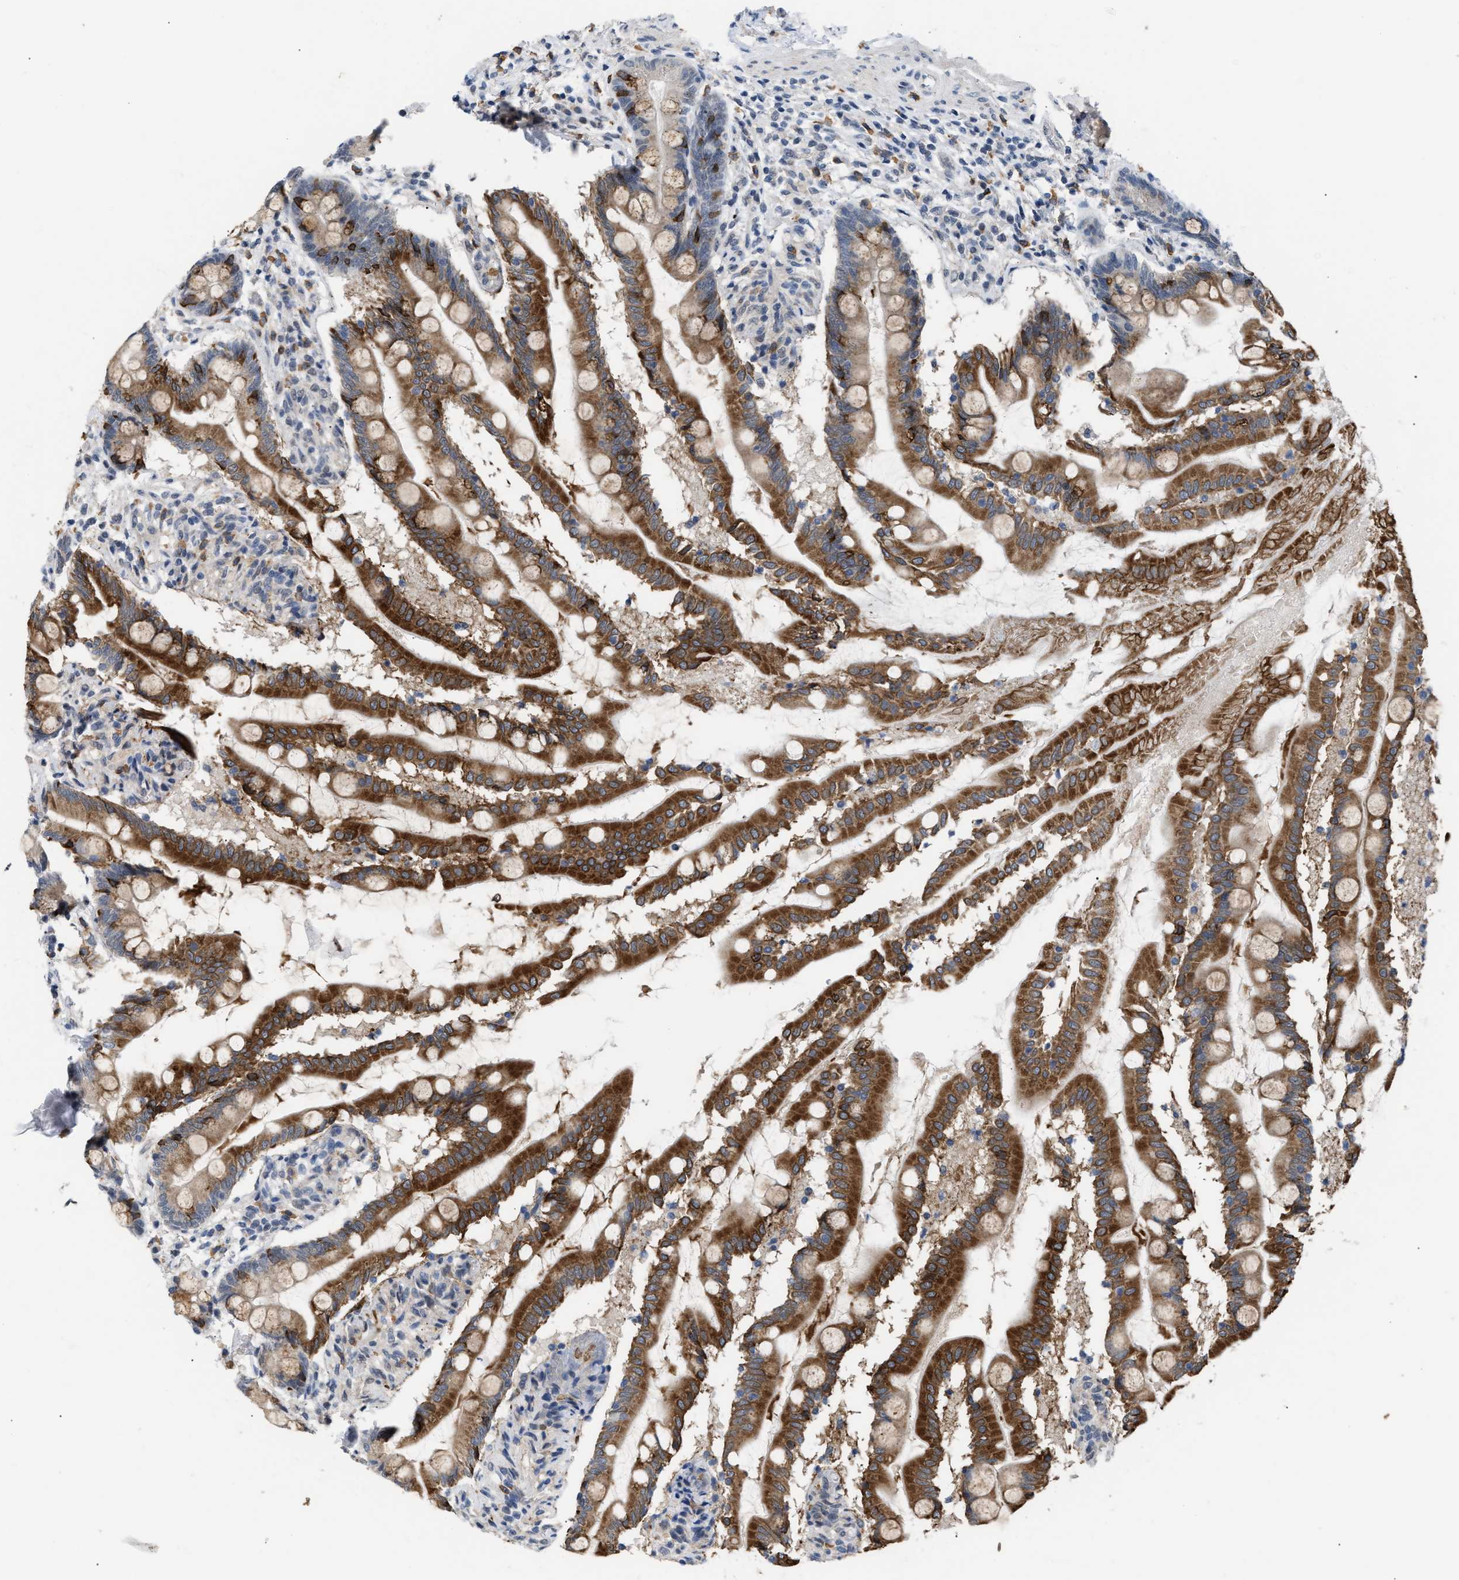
{"staining": {"intensity": "strong", "quantity": ">75%", "location": "cytoplasmic/membranous"}, "tissue": "small intestine", "cell_type": "Glandular cells", "image_type": "normal", "snomed": [{"axis": "morphology", "description": "Normal tissue, NOS"}, {"axis": "topography", "description": "Small intestine"}], "caption": "This image exhibits immunohistochemistry (IHC) staining of benign human small intestine, with high strong cytoplasmic/membranous positivity in approximately >75% of glandular cells.", "gene": "TXNRD3", "patient": {"sex": "female", "age": 56}}